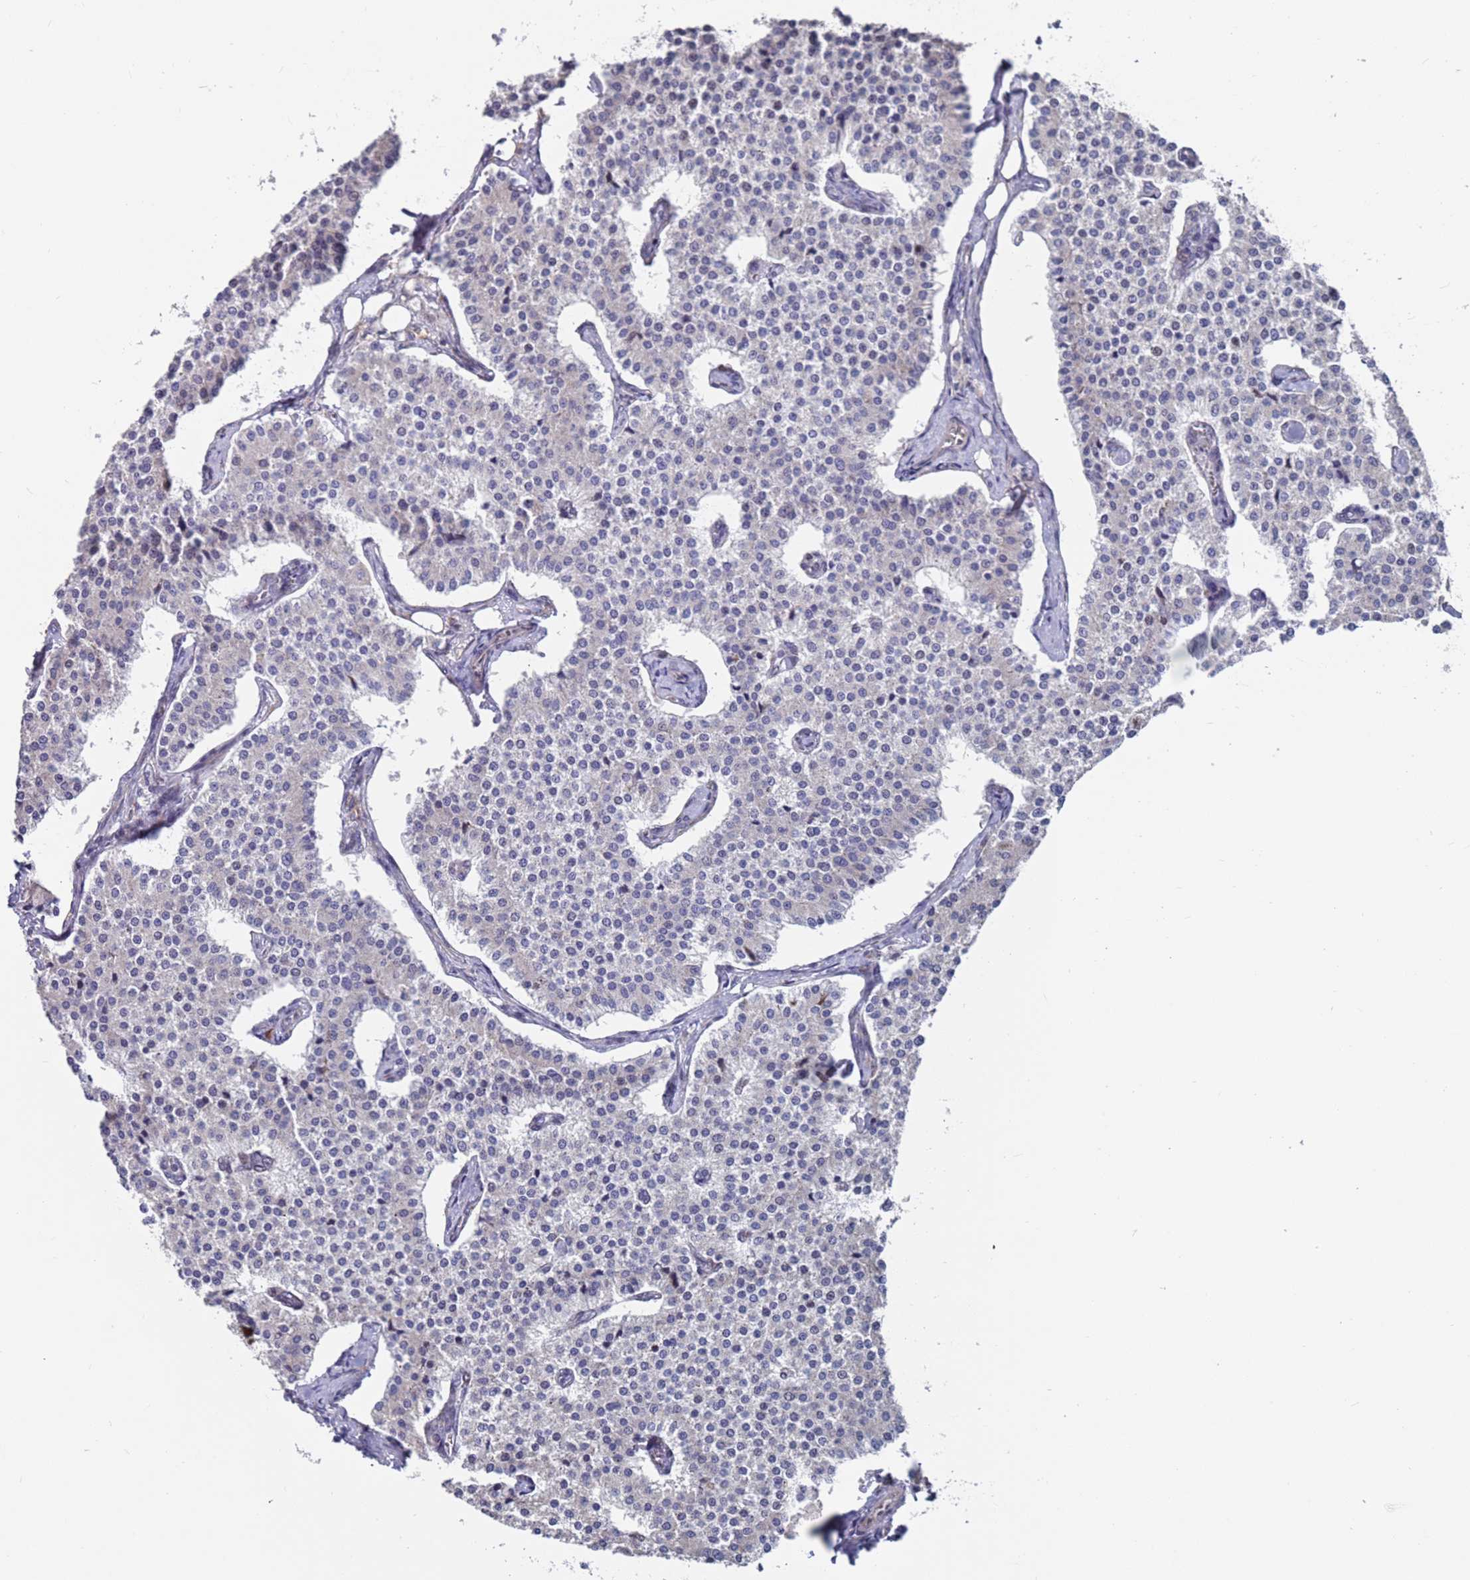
{"staining": {"intensity": "negative", "quantity": "none", "location": "none"}, "tissue": "carcinoid", "cell_type": "Tumor cells", "image_type": "cancer", "snomed": [{"axis": "morphology", "description": "Carcinoid, malignant, NOS"}, {"axis": "topography", "description": "Colon"}], "caption": "Immunohistochemistry (IHC) photomicrograph of neoplastic tissue: carcinoid stained with DAB (3,3'-diaminobenzidine) displays no significant protein expression in tumor cells.", "gene": "FBXO27", "patient": {"sex": "female", "age": 52}}